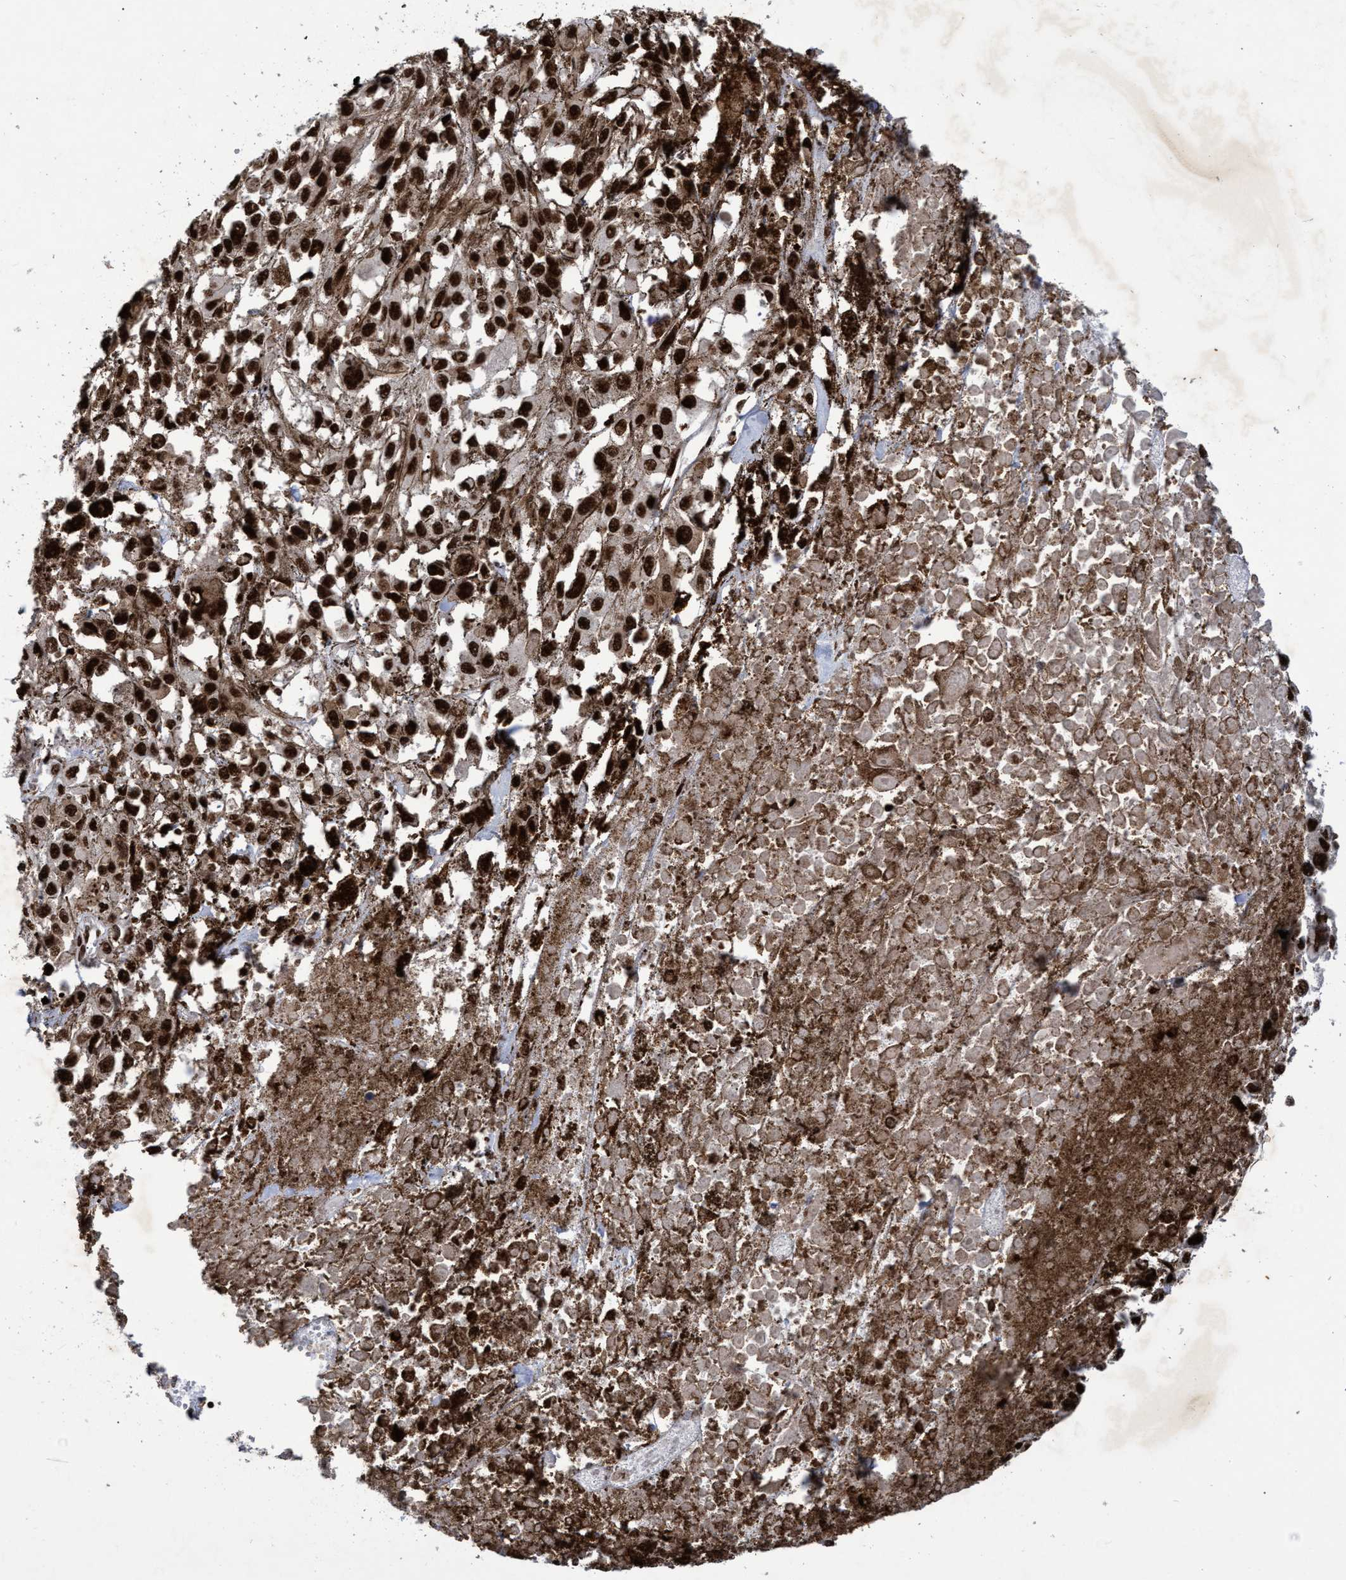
{"staining": {"intensity": "strong", "quantity": ">75%", "location": "nuclear"}, "tissue": "melanoma", "cell_type": "Tumor cells", "image_type": "cancer", "snomed": [{"axis": "morphology", "description": "Malignant melanoma, Metastatic site"}, {"axis": "topography", "description": "Lymph node"}], "caption": "Protein staining exhibits strong nuclear staining in approximately >75% of tumor cells in melanoma.", "gene": "GTF2F1", "patient": {"sex": "male", "age": 59}}